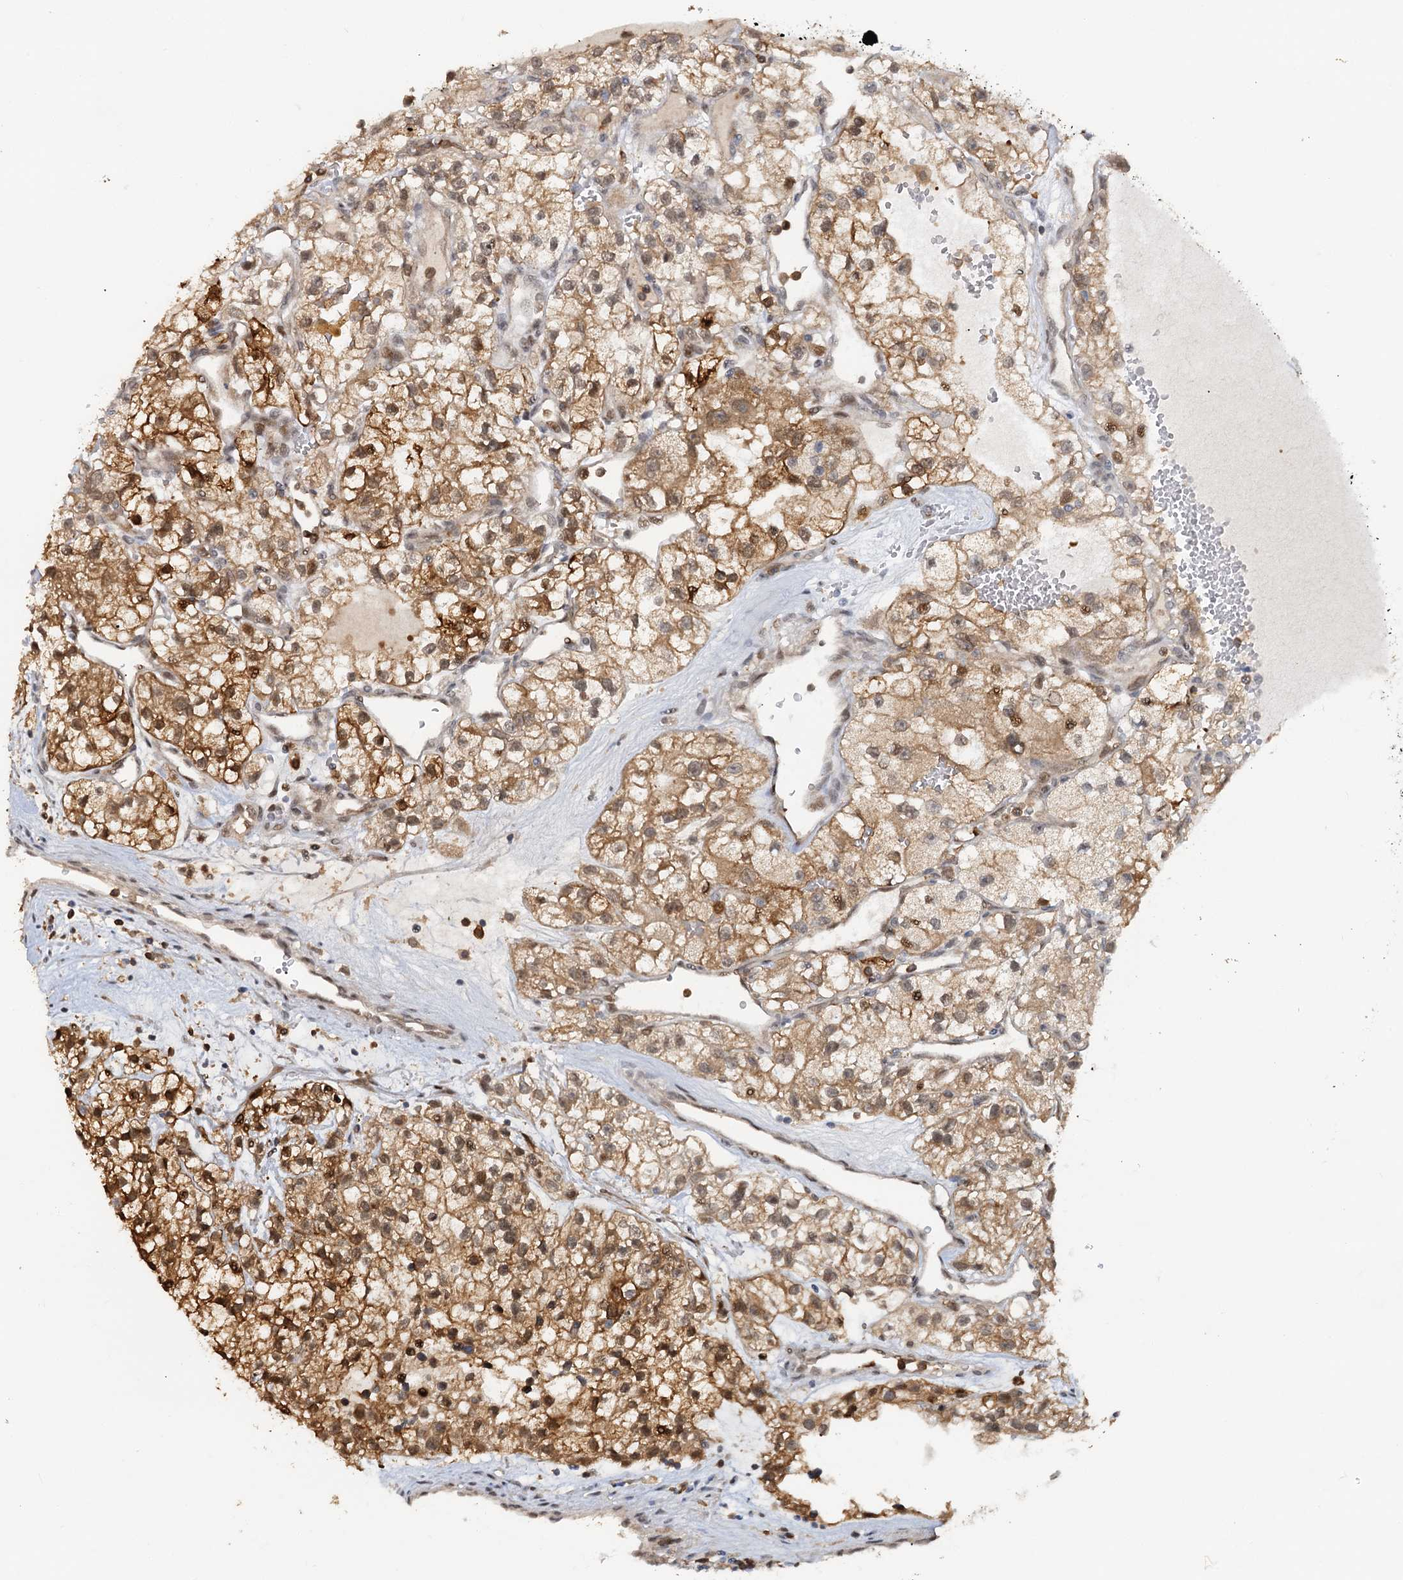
{"staining": {"intensity": "moderate", "quantity": ">75%", "location": "cytoplasmic/membranous,nuclear"}, "tissue": "renal cancer", "cell_type": "Tumor cells", "image_type": "cancer", "snomed": [{"axis": "morphology", "description": "Adenocarcinoma, NOS"}, {"axis": "topography", "description": "Kidney"}], "caption": "Protein analysis of renal cancer (adenocarcinoma) tissue exhibits moderate cytoplasmic/membranous and nuclear expression in about >75% of tumor cells.", "gene": "ZNF609", "patient": {"sex": "female", "age": 57}}